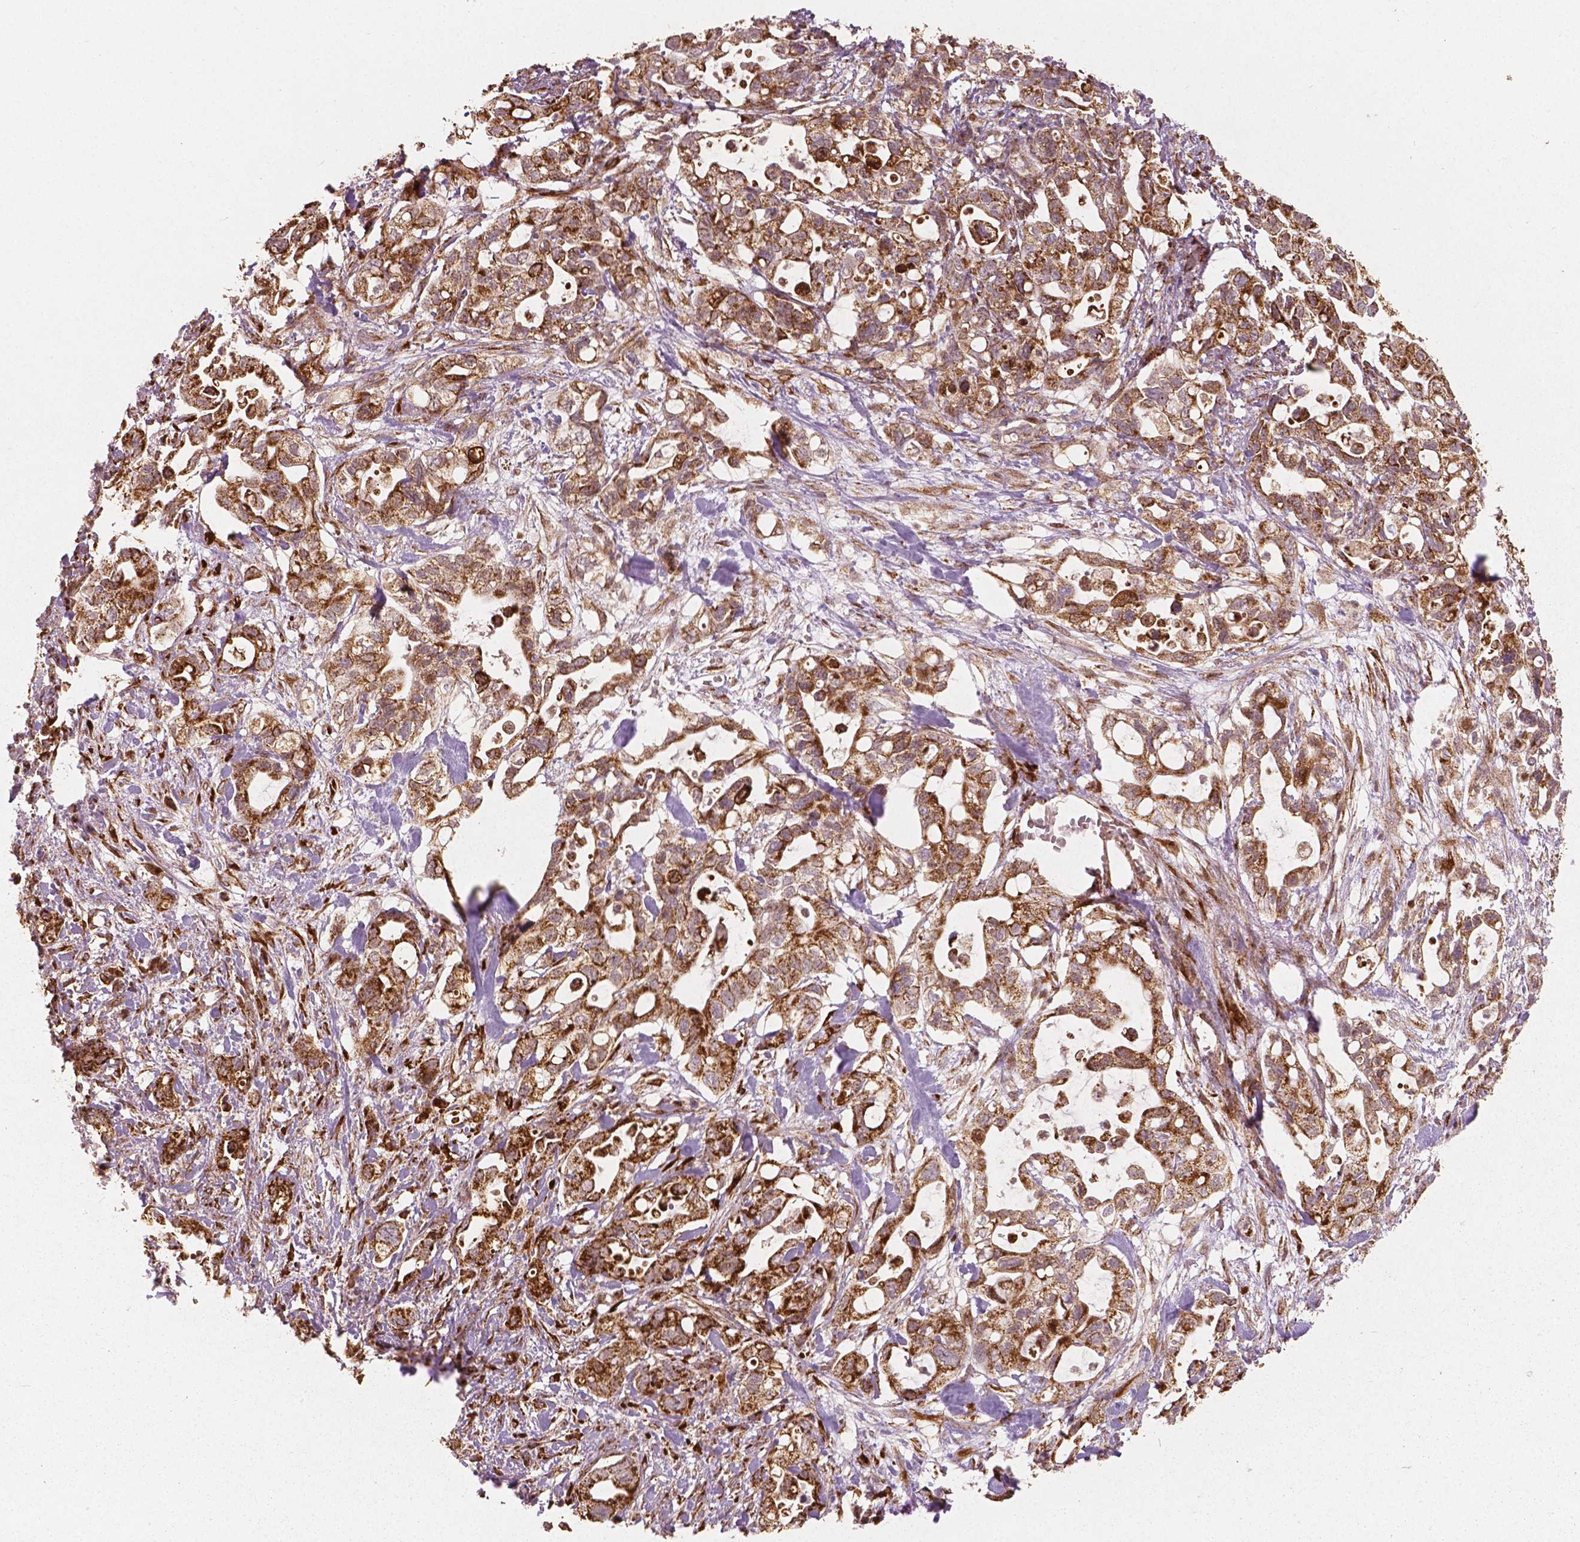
{"staining": {"intensity": "strong", "quantity": ">75%", "location": "cytoplasmic/membranous"}, "tissue": "pancreatic cancer", "cell_type": "Tumor cells", "image_type": "cancer", "snomed": [{"axis": "morphology", "description": "Adenocarcinoma, NOS"}, {"axis": "topography", "description": "Pancreas"}], "caption": "Pancreatic cancer (adenocarcinoma) stained with a protein marker shows strong staining in tumor cells.", "gene": "PGAM5", "patient": {"sex": "female", "age": 72}}